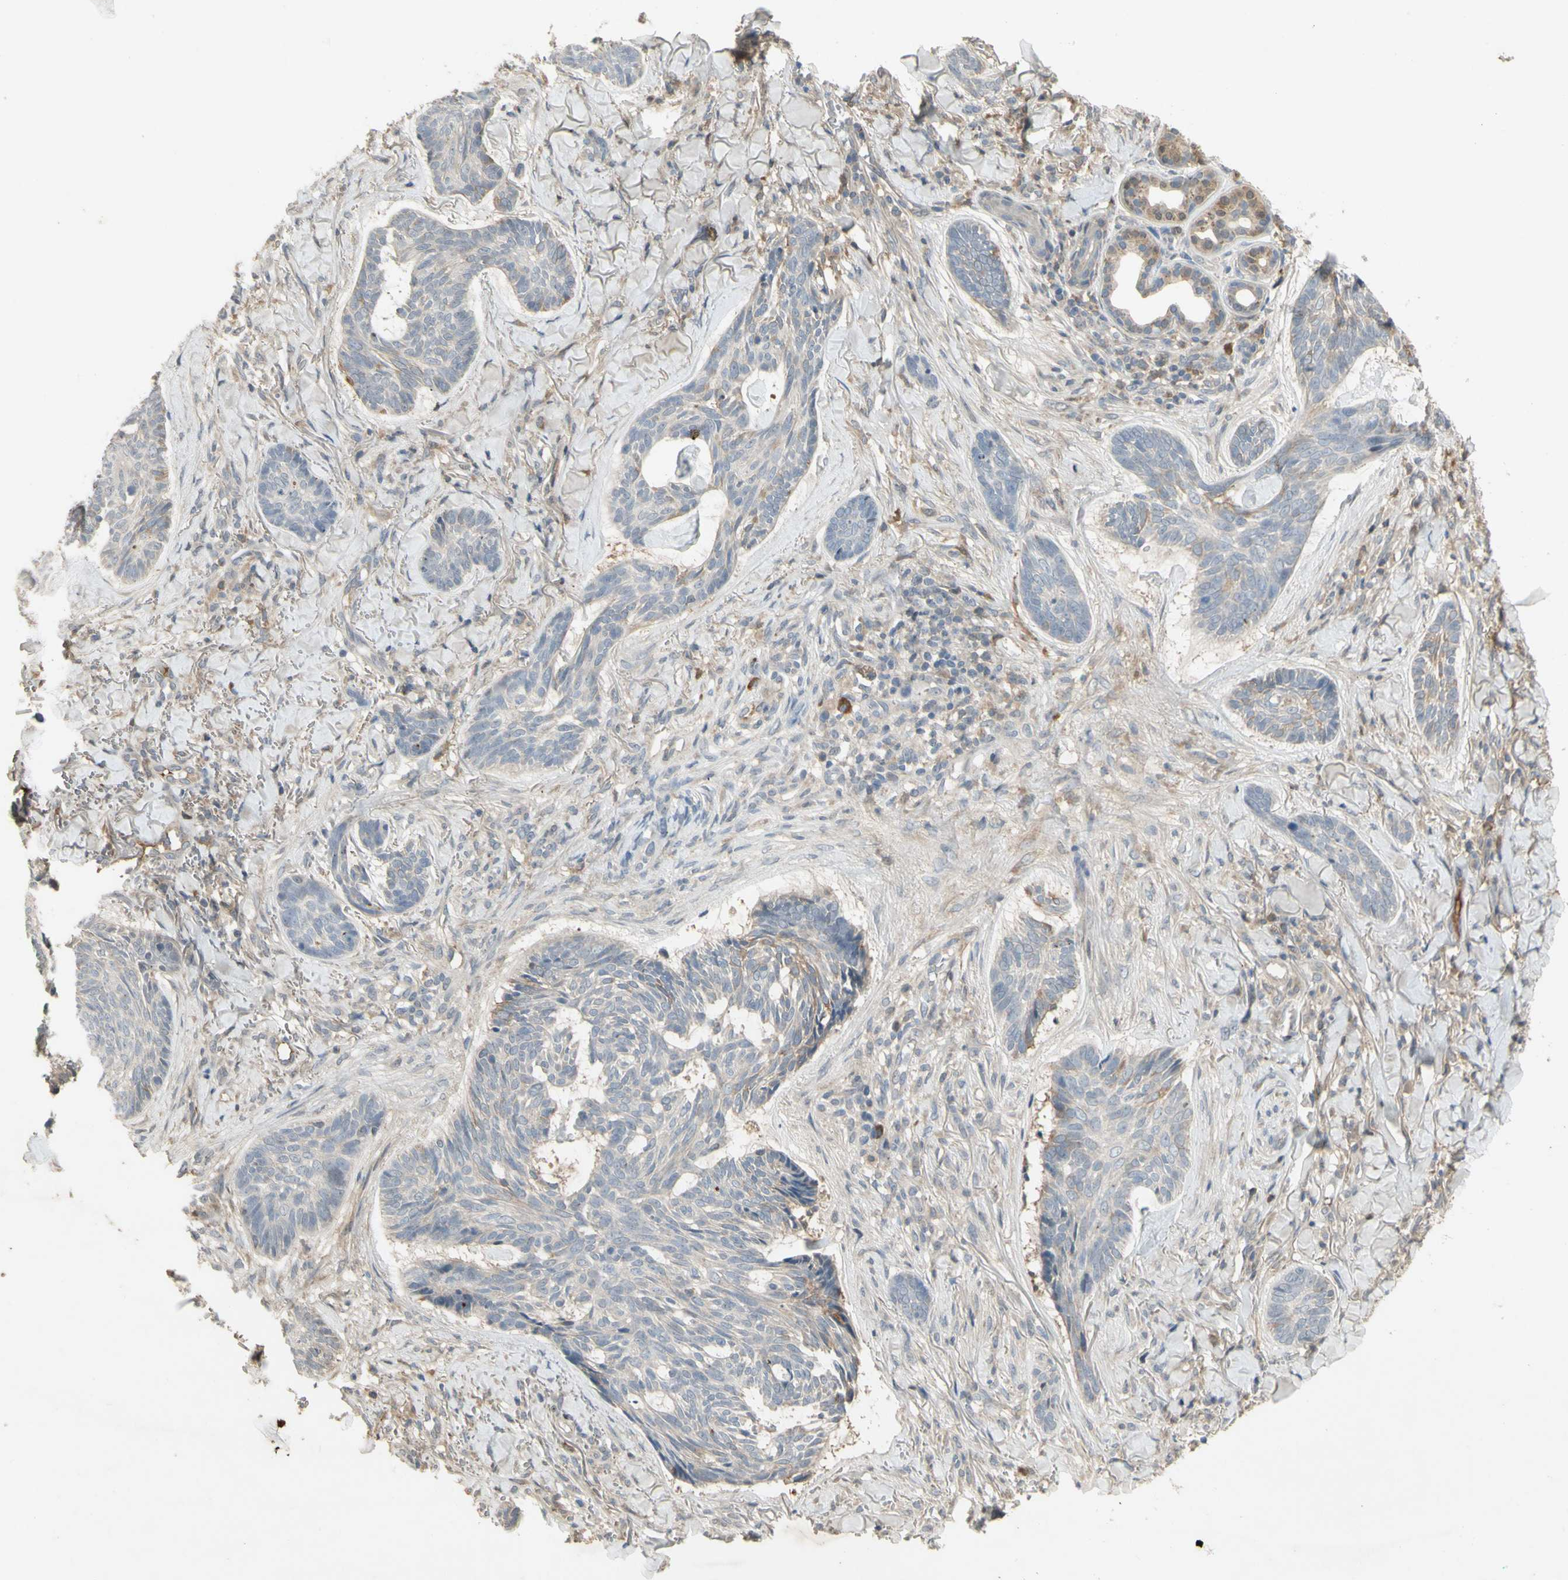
{"staining": {"intensity": "weak", "quantity": "<25%", "location": "cytoplasmic/membranous"}, "tissue": "skin cancer", "cell_type": "Tumor cells", "image_type": "cancer", "snomed": [{"axis": "morphology", "description": "Basal cell carcinoma"}, {"axis": "topography", "description": "Skin"}], "caption": "Tumor cells show no significant protein expression in skin cancer.", "gene": "NRG4", "patient": {"sex": "male", "age": 43}}